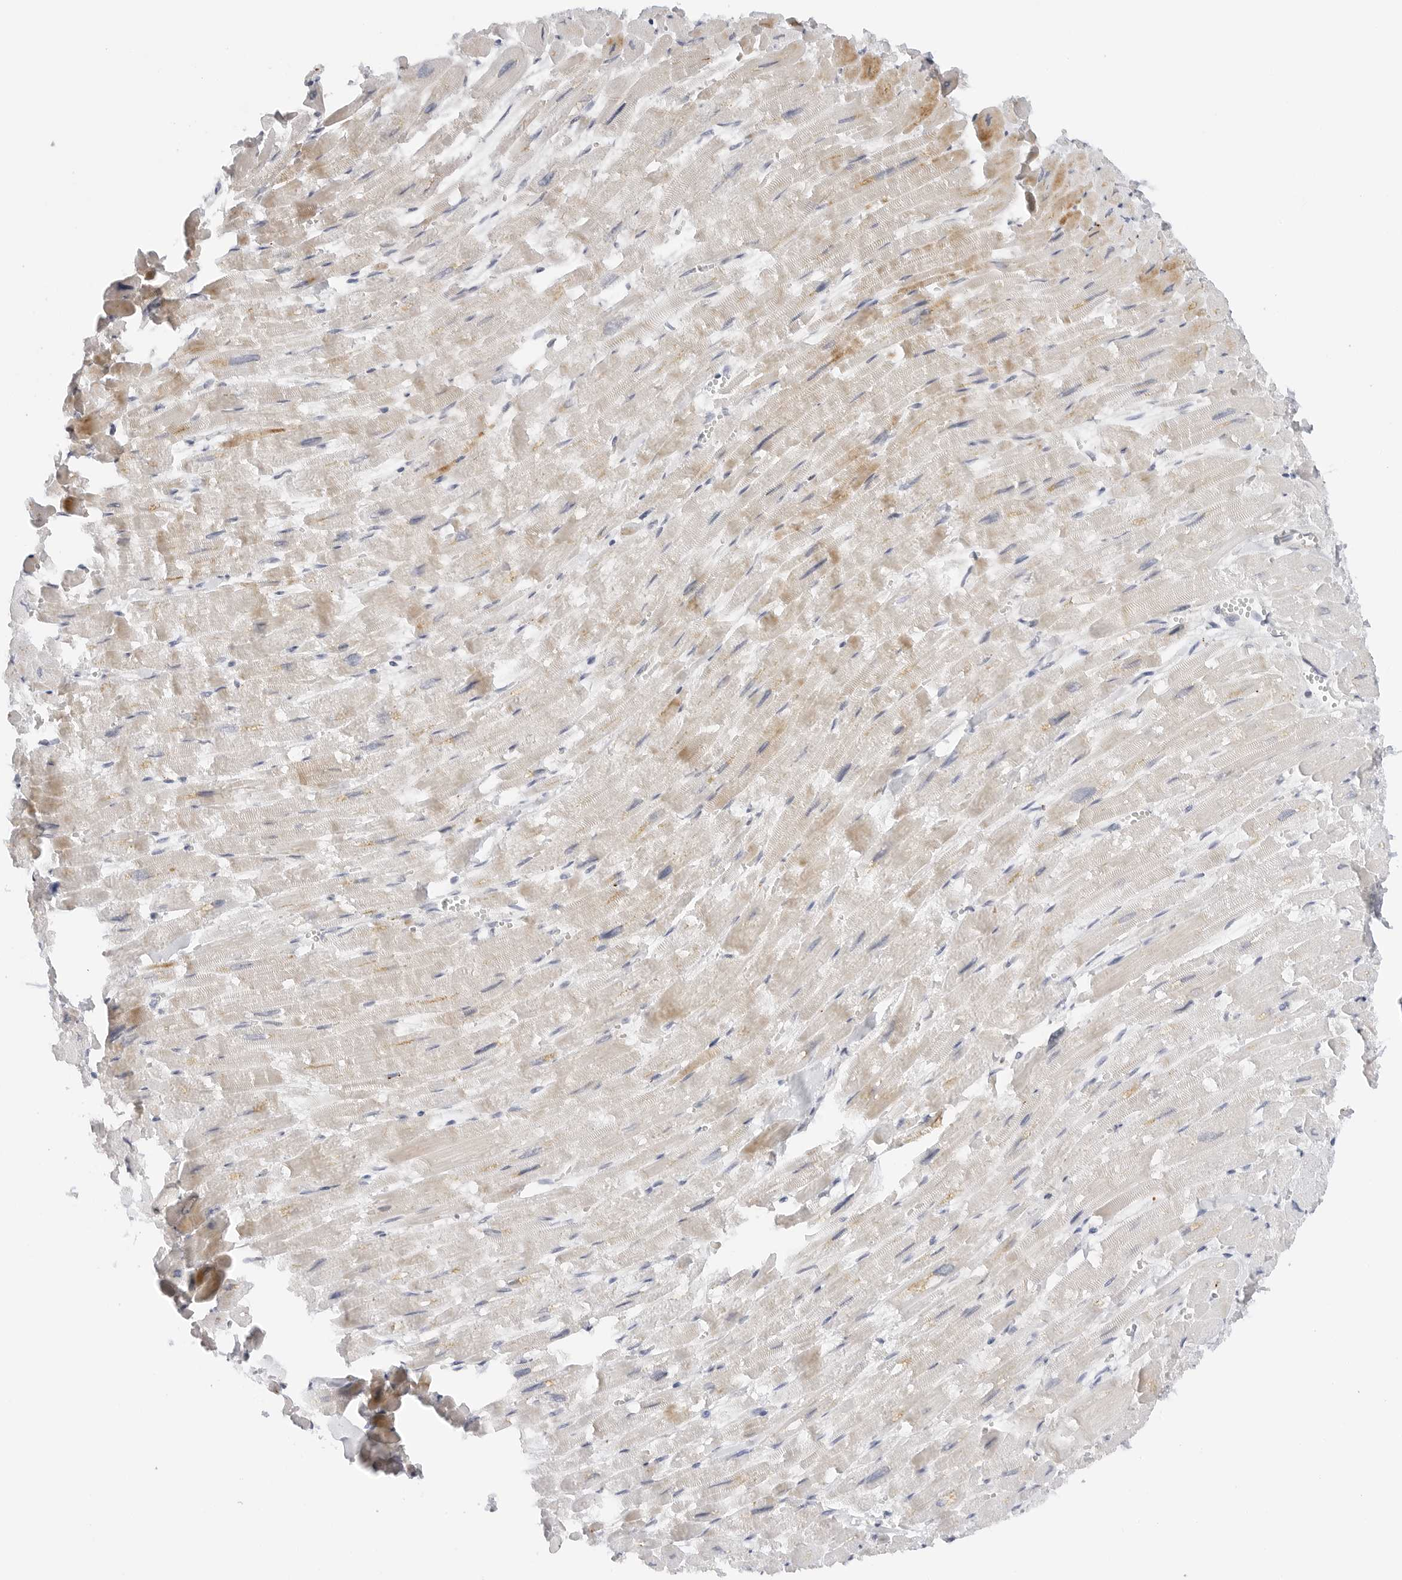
{"staining": {"intensity": "moderate", "quantity": "25%-75%", "location": "cytoplasmic/membranous"}, "tissue": "heart muscle", "cell_type": "Cardiomyocytes", "image_type": "normal", "snomed": [{"axis": "morphology", "description": "Normal tissue, NOS"}, {"axis": "topography", "description": "Heart"}], "caption": "DAB immunohistochemical staining of benign heart muscle shows moderate cytoplasmic/membranous protein expression in approximately 25%-75% of cardiomyocytes.", "gene": "MAP2K5", "patient": {"sex": "male", "age": 54}}